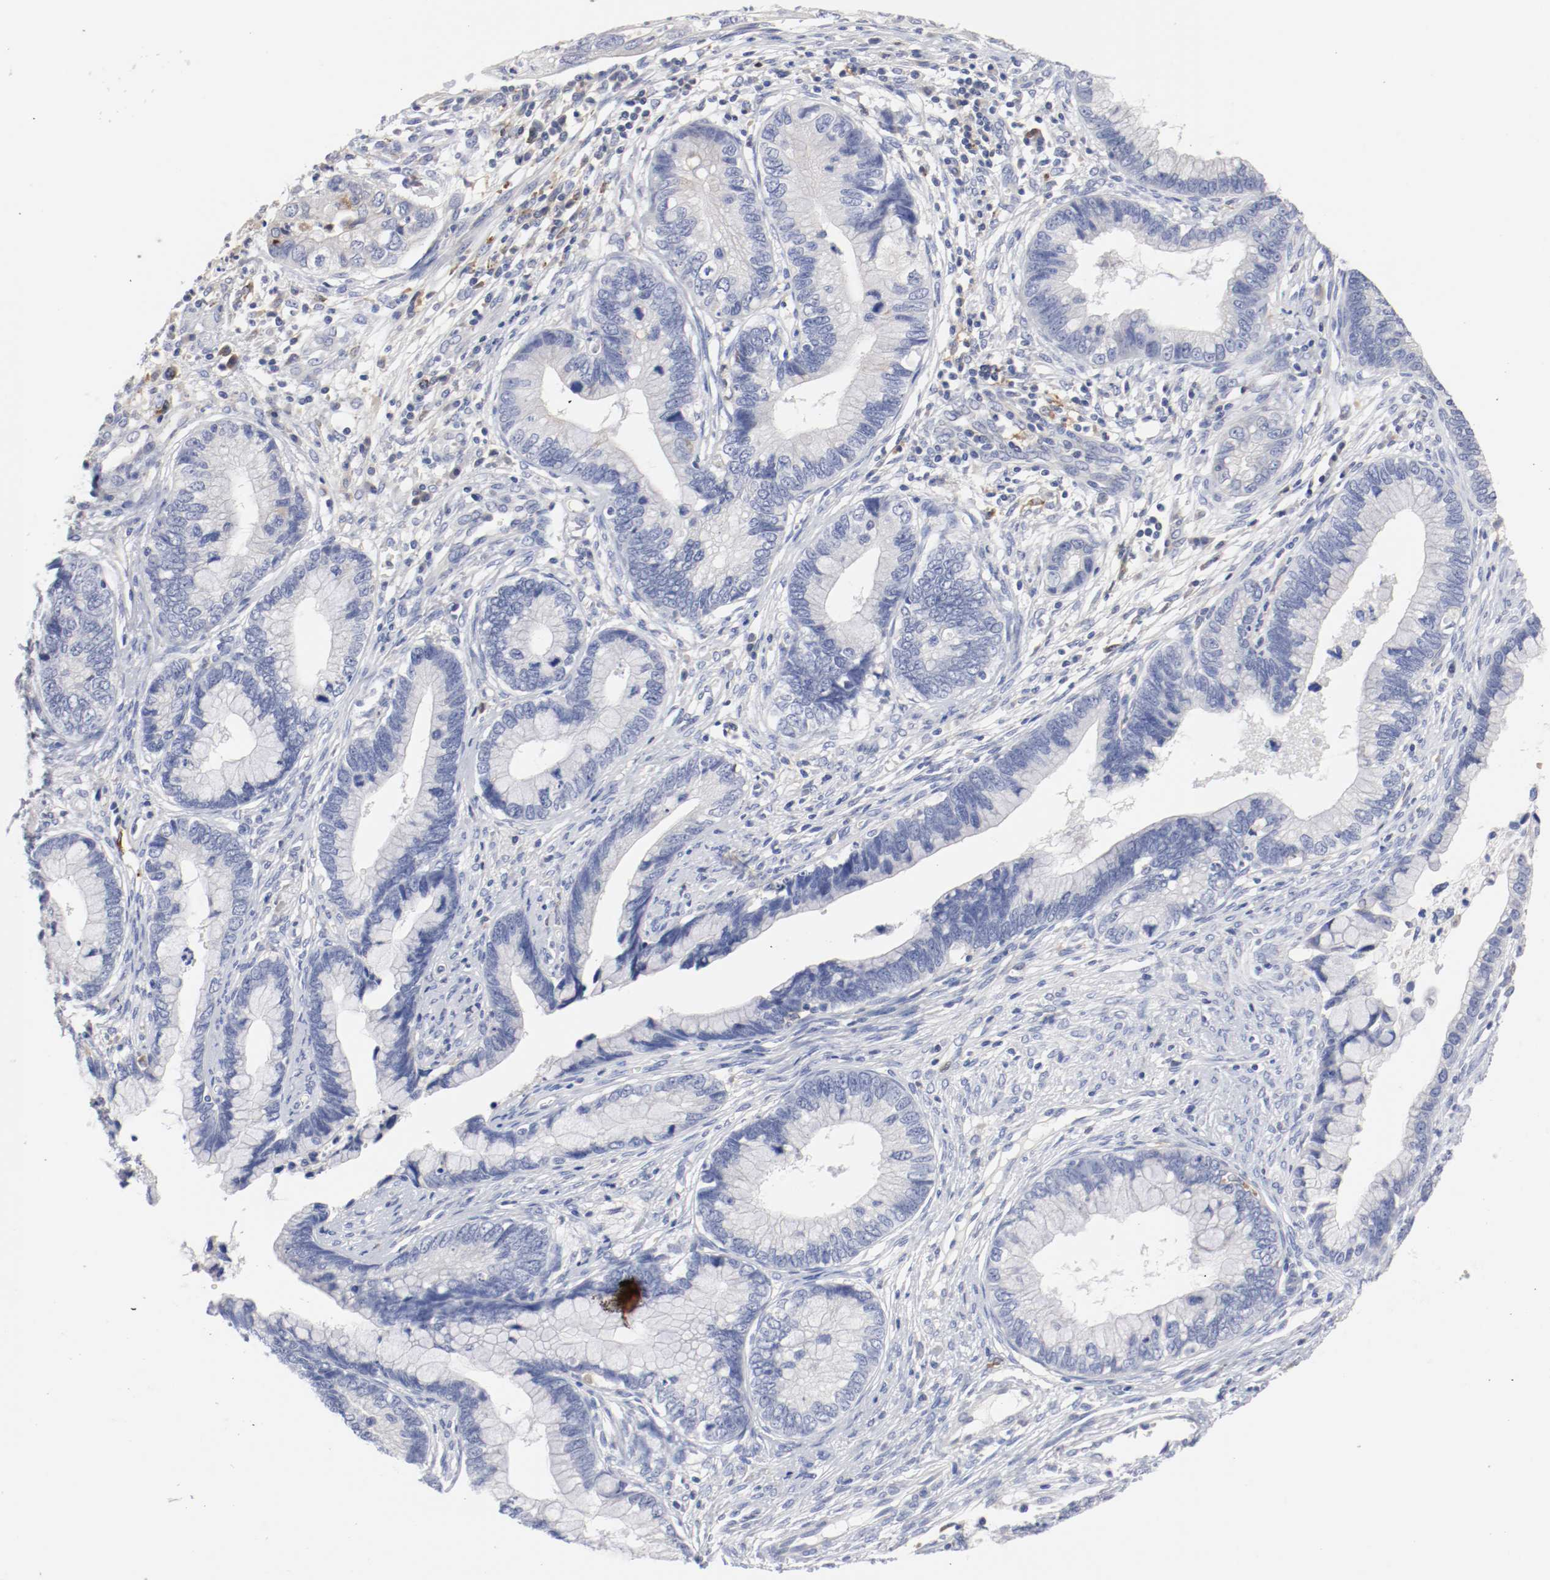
{"staining": {"intensity": "negative", "quantity": "none", "location": "none"}, "tissue": "cervical cancer", "cell_type": "Tumor cells", "image_type": "cancer", "snomed": [{"axis": "morphology", "description": "Adenocarcinoma, NOS"}, {"axis": "topography", "description": "Cervix"}], "caption": "An immunohistochemistry (IHC) image of cervical cancer is shown. There is no staining in tumor cells of cervical cancer.", "gene": "FGFBP1", "patient": {"sex": "female", "age": 44}}